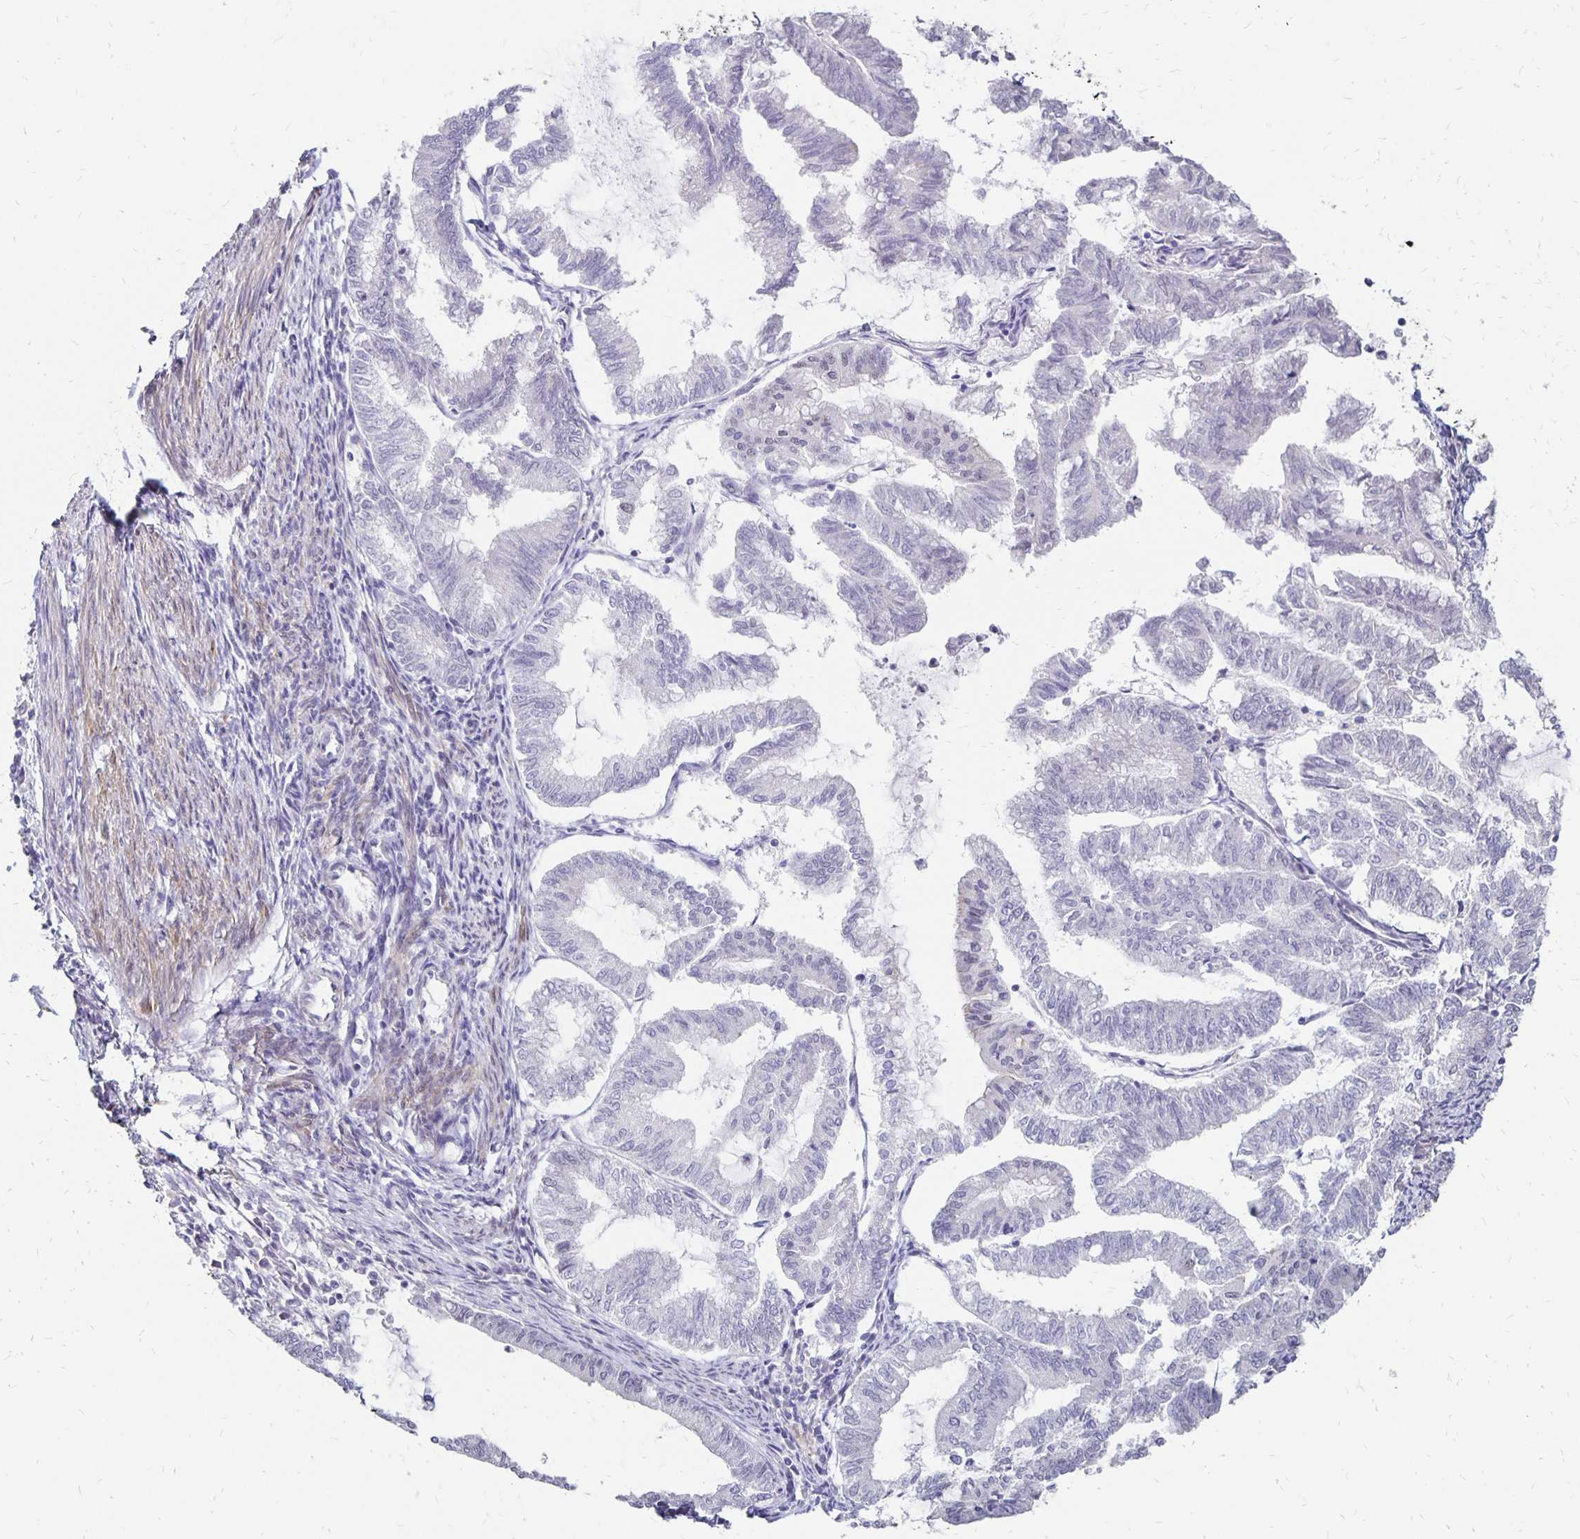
{"staining": {"intensity": "negative", "quantity": "none", "location": "none"}, "tissue": "endometrial cancer", "cell_type": "Tumor cells", "image_type": "cancer", "snomed": [{"axis": "morphology", "description": "Adenocarcinoma, NOS"}, {"axis": "topography", "description": "Endometrium"}], "caption": "IHC of adenocarcinoma (endometrial) demonstrates no positivity in tumor cells.", "gene": "ATOSB", "patient": {"sex": "female", "age": 79}}